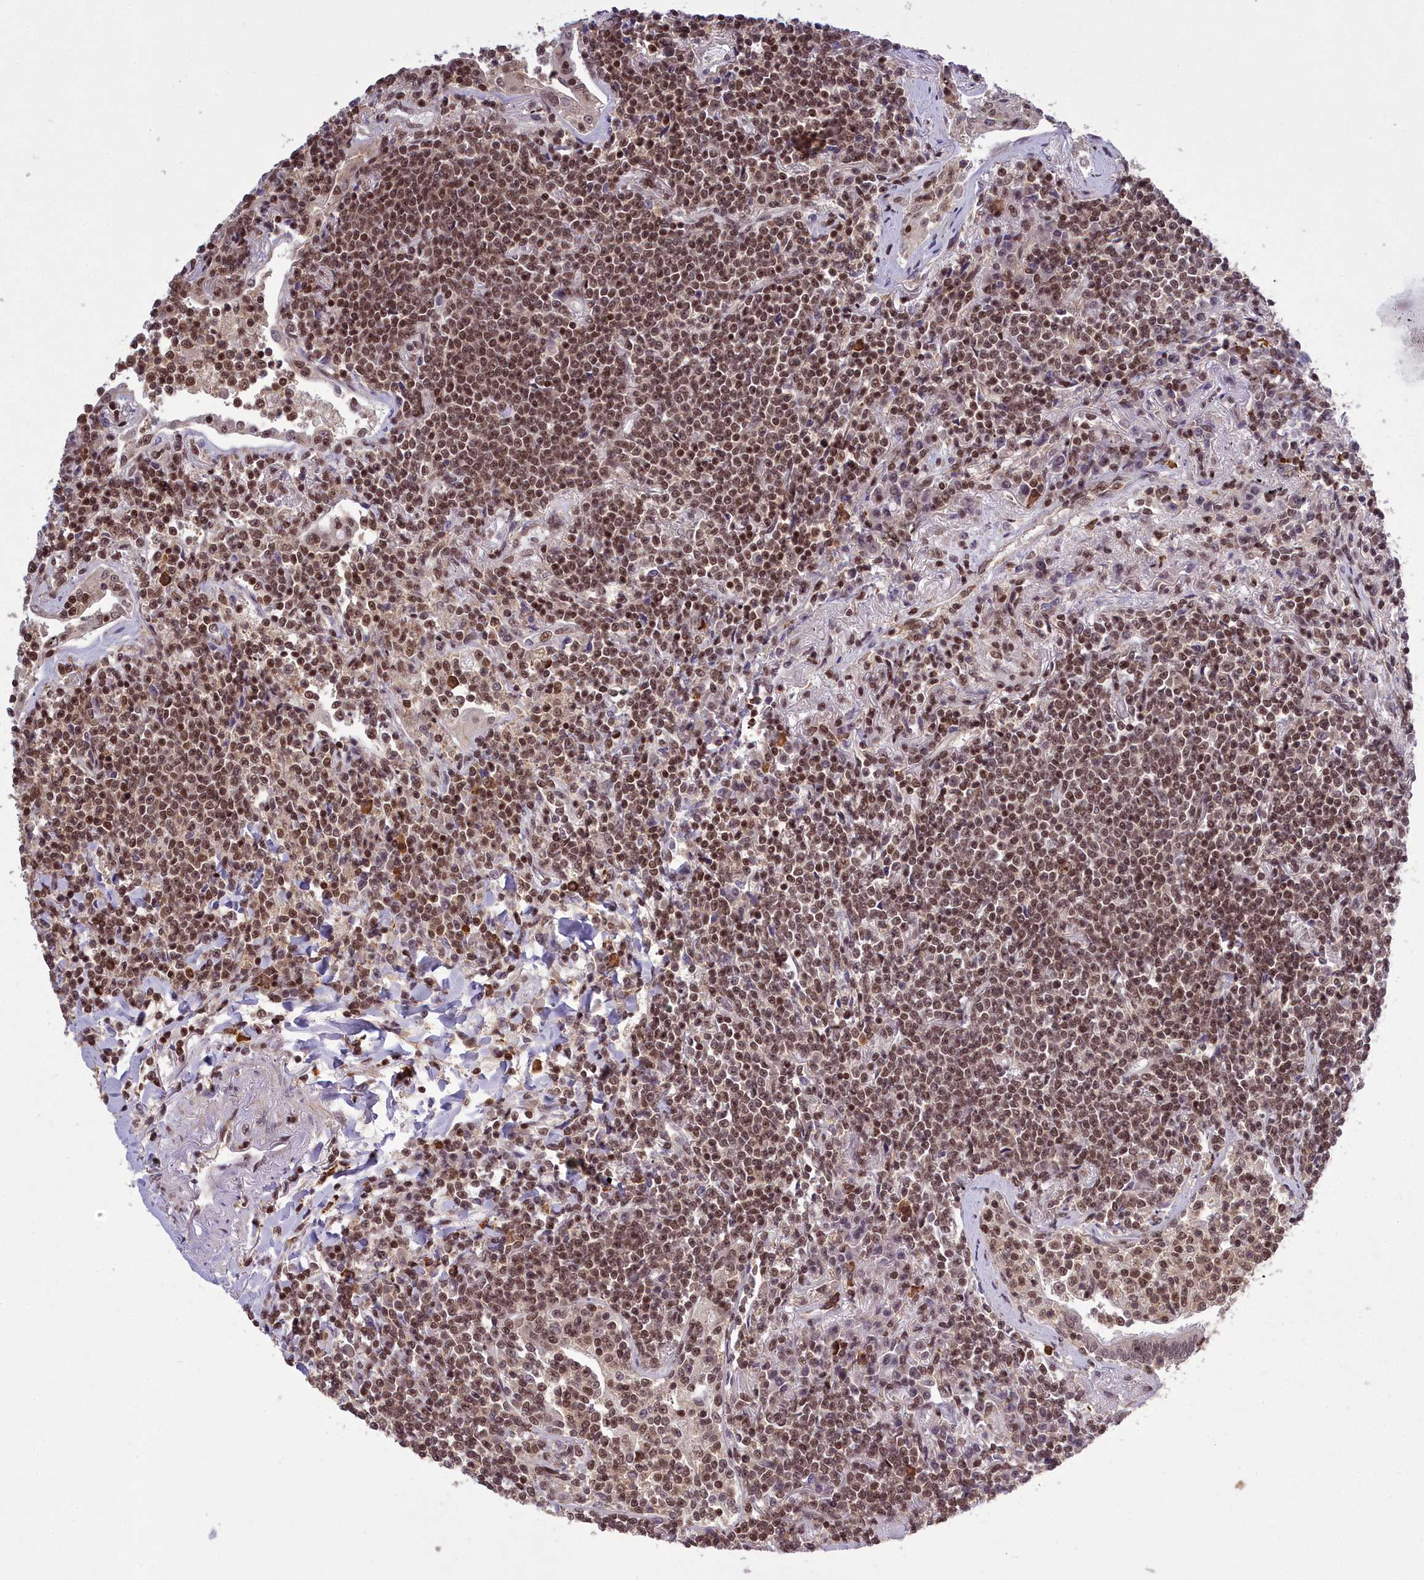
{"staining": {"intensity": "moderate", "quantity": ">75%", "location": "nuclear"}, "tissue": "lymphoma", "cell_type": "Tumor cells", "image_type": "cancer", "snomed": [{"axis": "morphology", "description": "Malignant lymphoma, non-Hodgkin's type, Low grade"}, {"axis": "topography", "description": "Lung"}], "caption": "The histopathology image displays immunohistochemical staining of low-grade malignant lymphoma, non-Hodgkin's type. There is moderate nuclear staining is identified in approximately >75% of tumor cells. The staining is performed using DAB (3,3'-diaminobenzidine) brown chromogen to label protein expression. The nuclei are counter-stained blue using hematoxylin.", "gene": "GMEB1", "patient": {"sex": "female", "age": 71}}